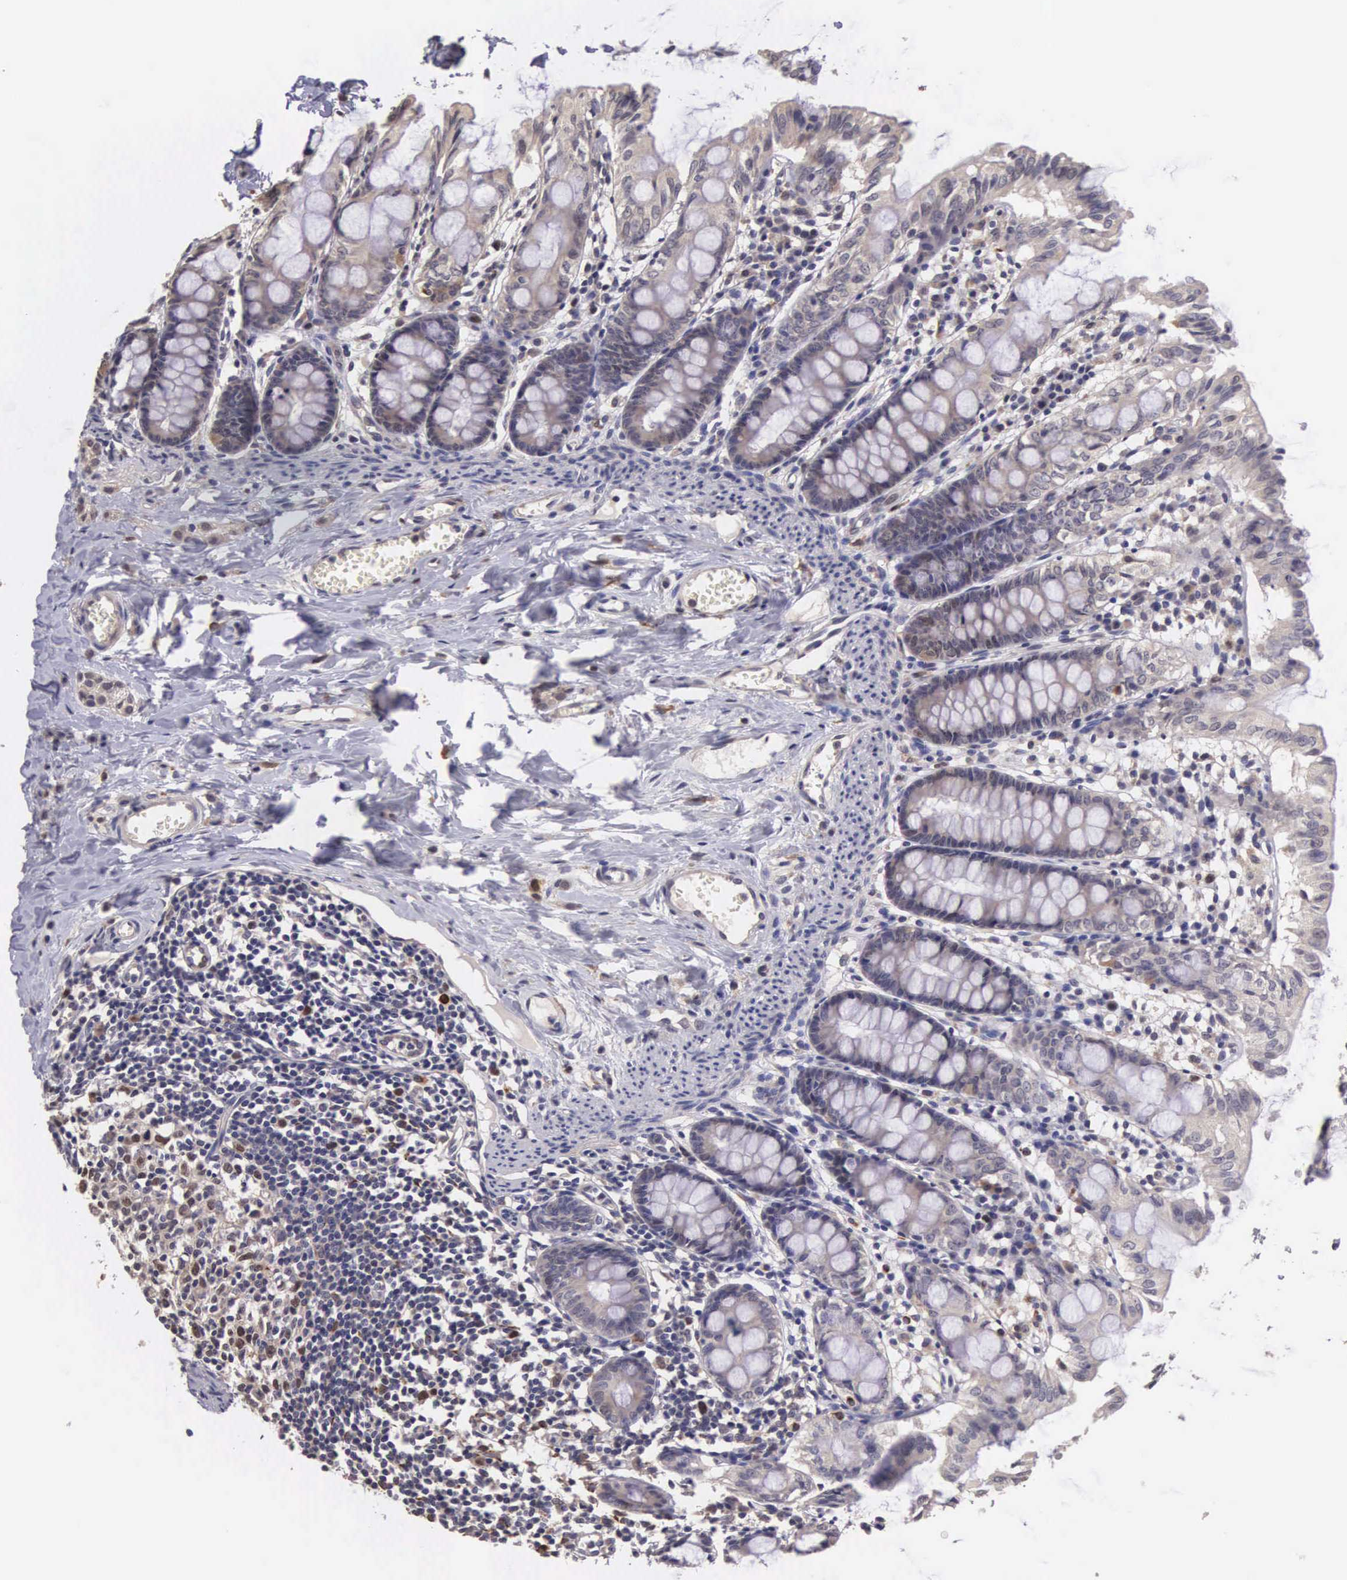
{"staining": {"intensity": "negative", "quantity": "none", "location": "none"}, "tissue": "colon", "cell_type": "Endothelial cells", "image_type": "normal", "snomed": [{"axis": "morphology", "description": "Normal tissue, NOS"}, {"axis": "topography", "description": "Colon"}], "caption": "IHC histopathology image of normal colon: colon stained with DAB (3,3'-diaminobenzidine) exhibits no significant protein expression in endothelial cells. (Stains: DAB immunohistochemistry (IHC) with hematoxylin counter stain, Microscopy: brightfield microscopy at high magnification).", "gene": "CDC45", "patient": {"sex": "male", "age": 1}}